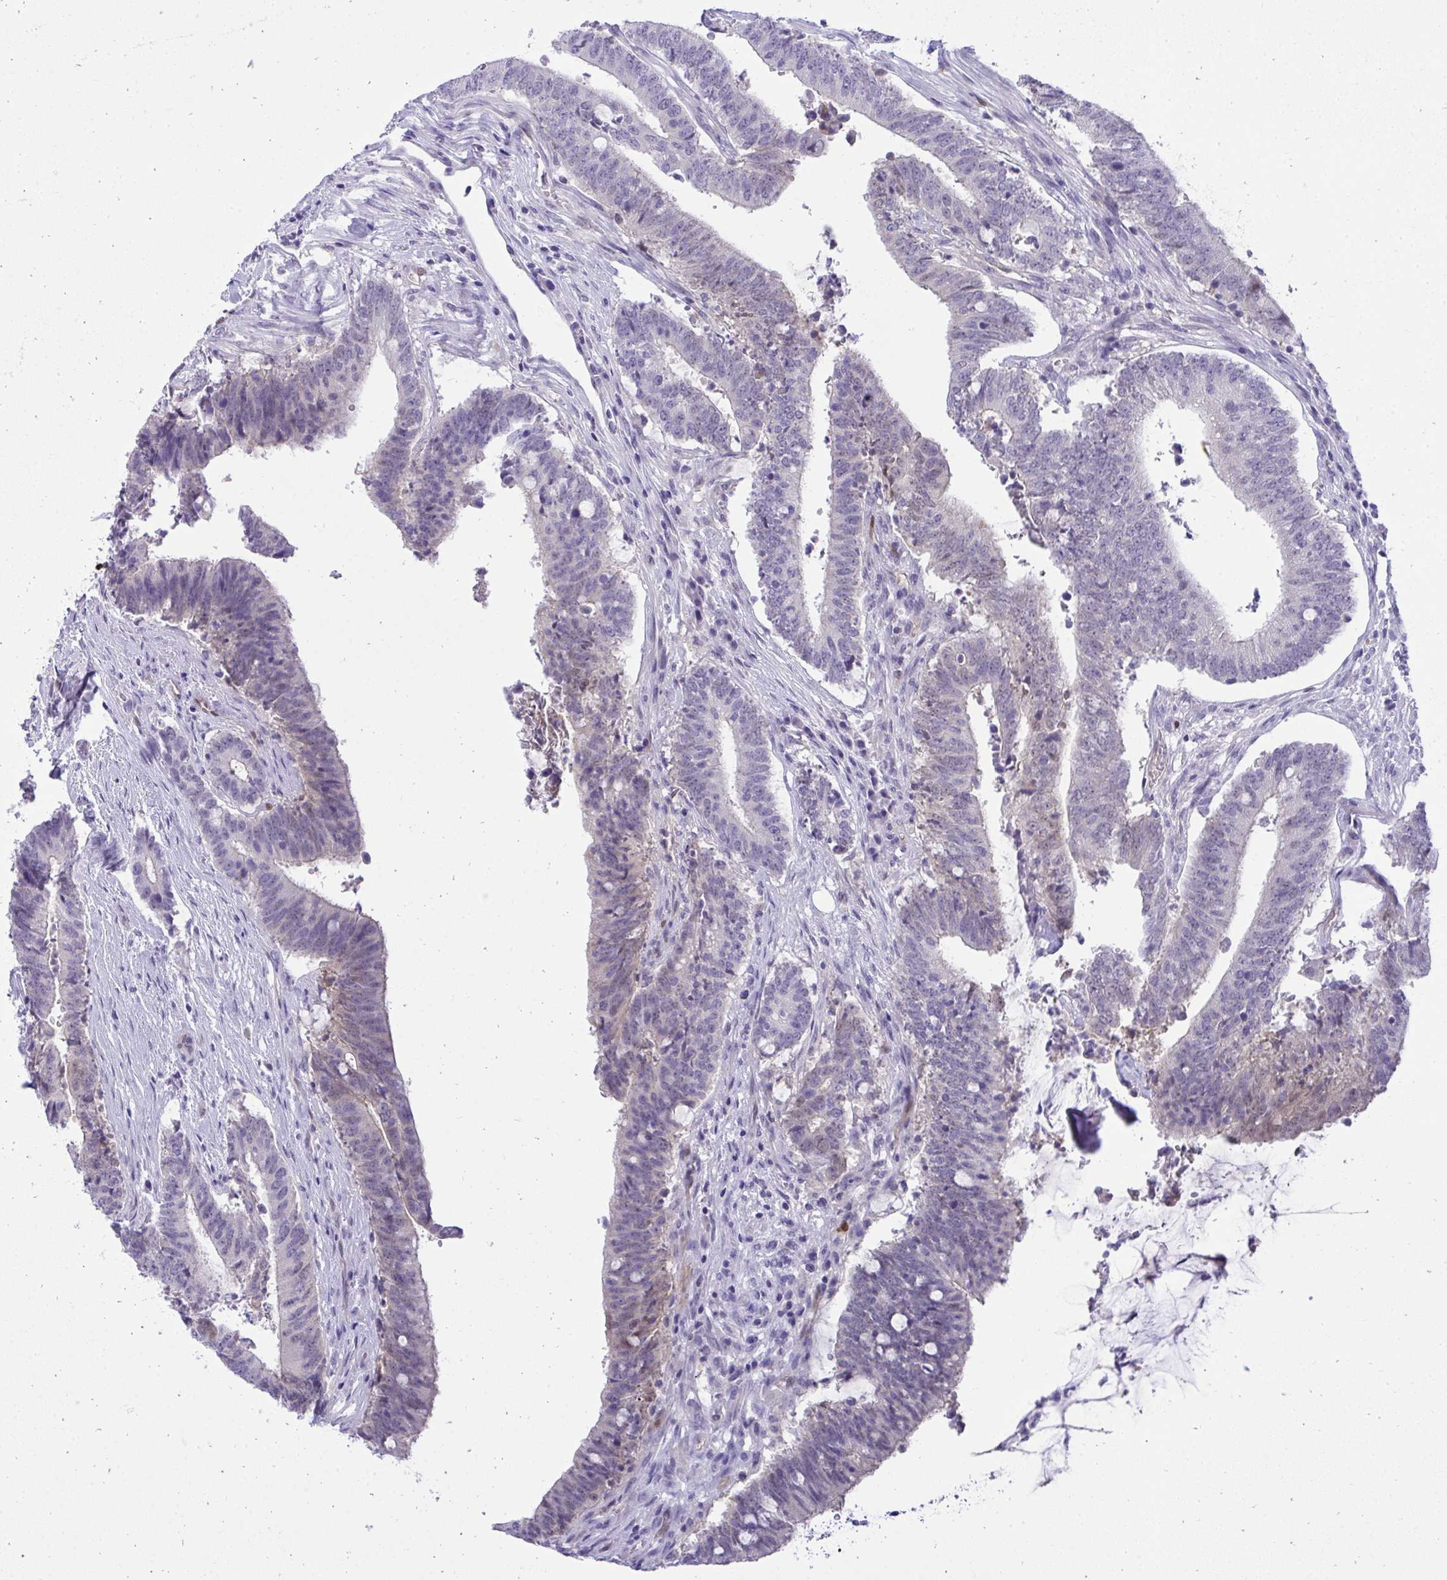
{"staining": {"intensity": "negative", "quantity": "none", "location": "none"}, "tissue": "colorectal cancer", "cell_type": "Tumor cells", "image_type": "cancer", "snomed": [{"axis": "morphology", "description": "Adenocarcinoma, NOS"}, {"axis": "topography", "description": "Colon"}], "caption": "Tumor cells show no significant positivity in colorectal cancer.", "gene": "PGM2L1", "patient": {"sex": "female", "age": 43}}